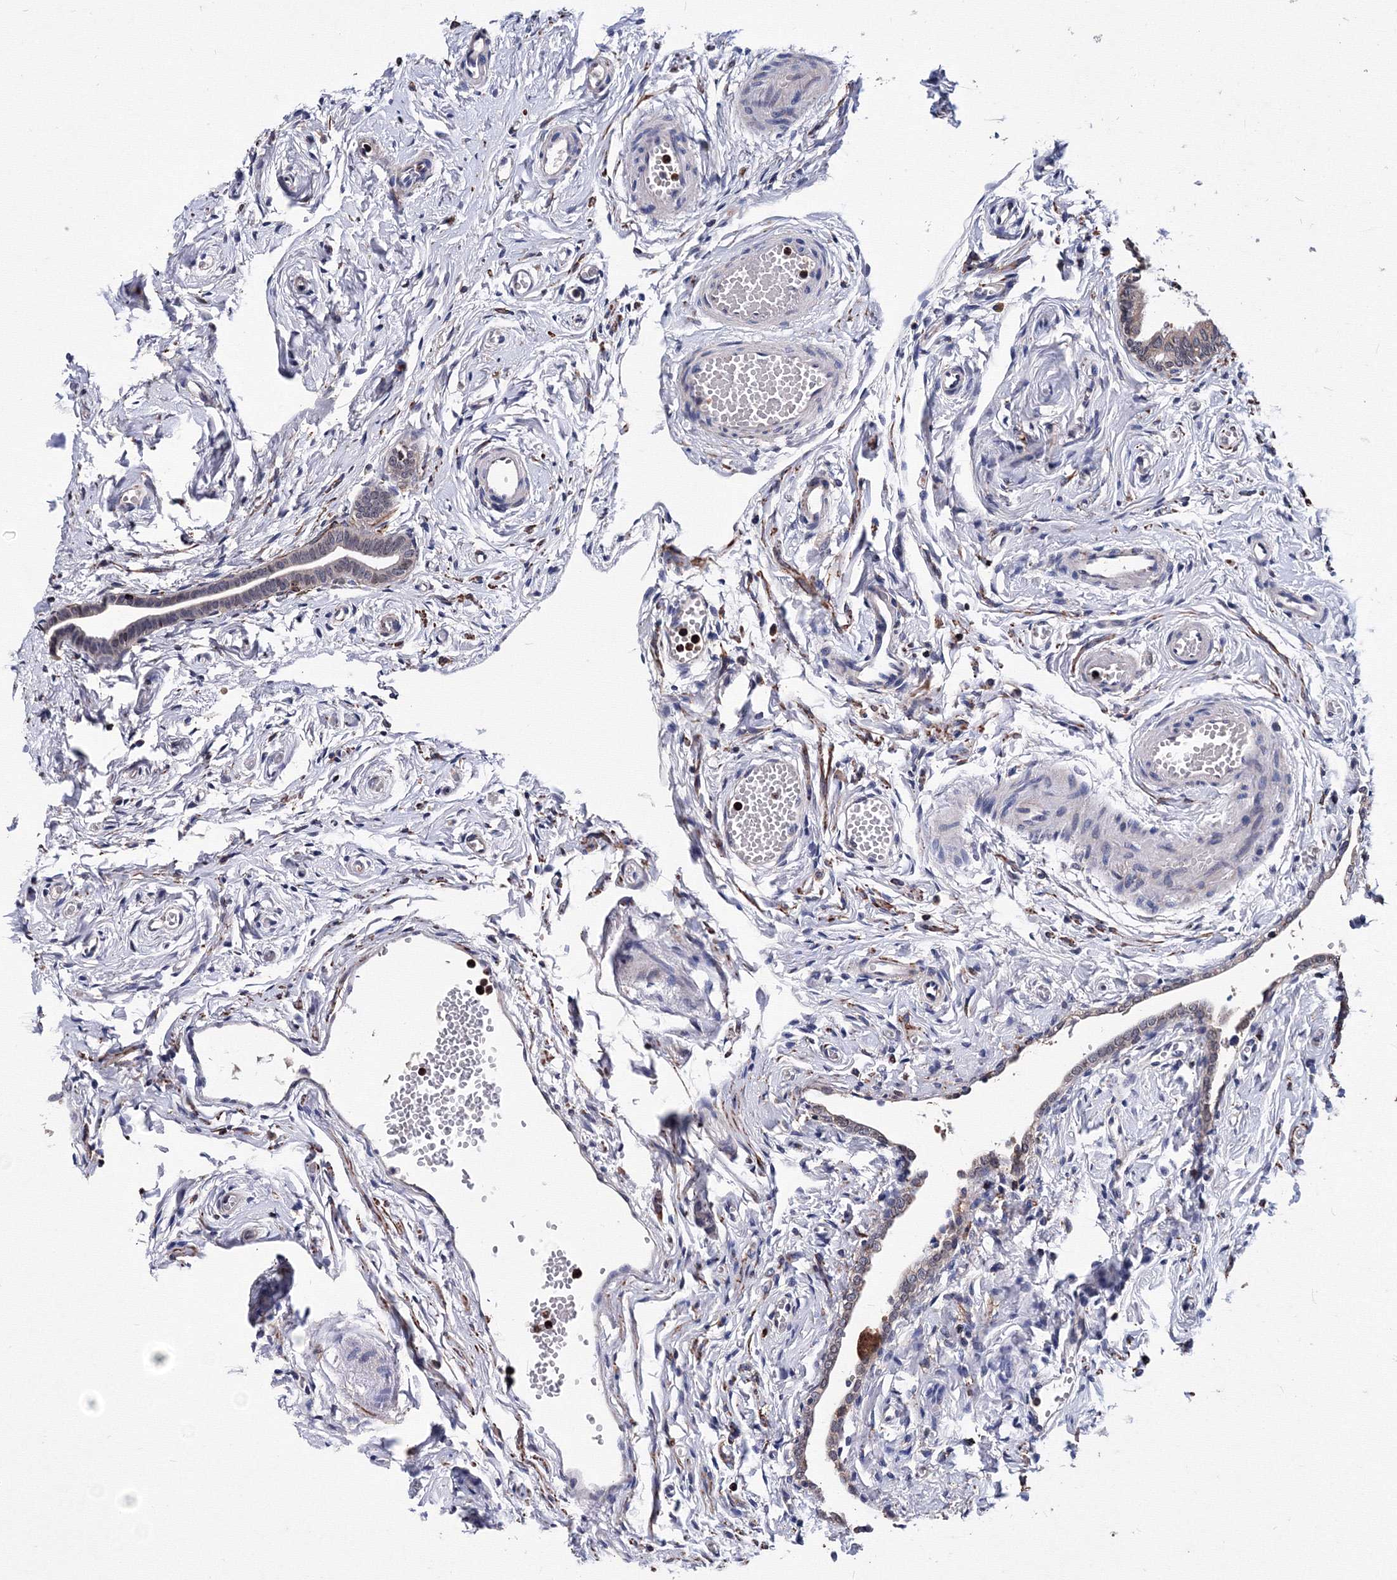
{"staining": {"intensity": "weak", "quantity": "<25%", "location": "cytoplasmic/membranous"}, "tissue": "fallopian tube", "cell_type": "Glandular cells", "image_type": "normal", "snomed": [{"axis": "morphology", "description": "Normal tissue, NOS"}, {"axis": "topography", "description": "Fallopian tube"}], "caption": "This is a image of IHC staining of benign fallopian tube, which shows no expression in glandular cells. Nuclei are stained in blue.", "gene": "PHYKPL", "patient": {"sex": "female", "age": 71}}